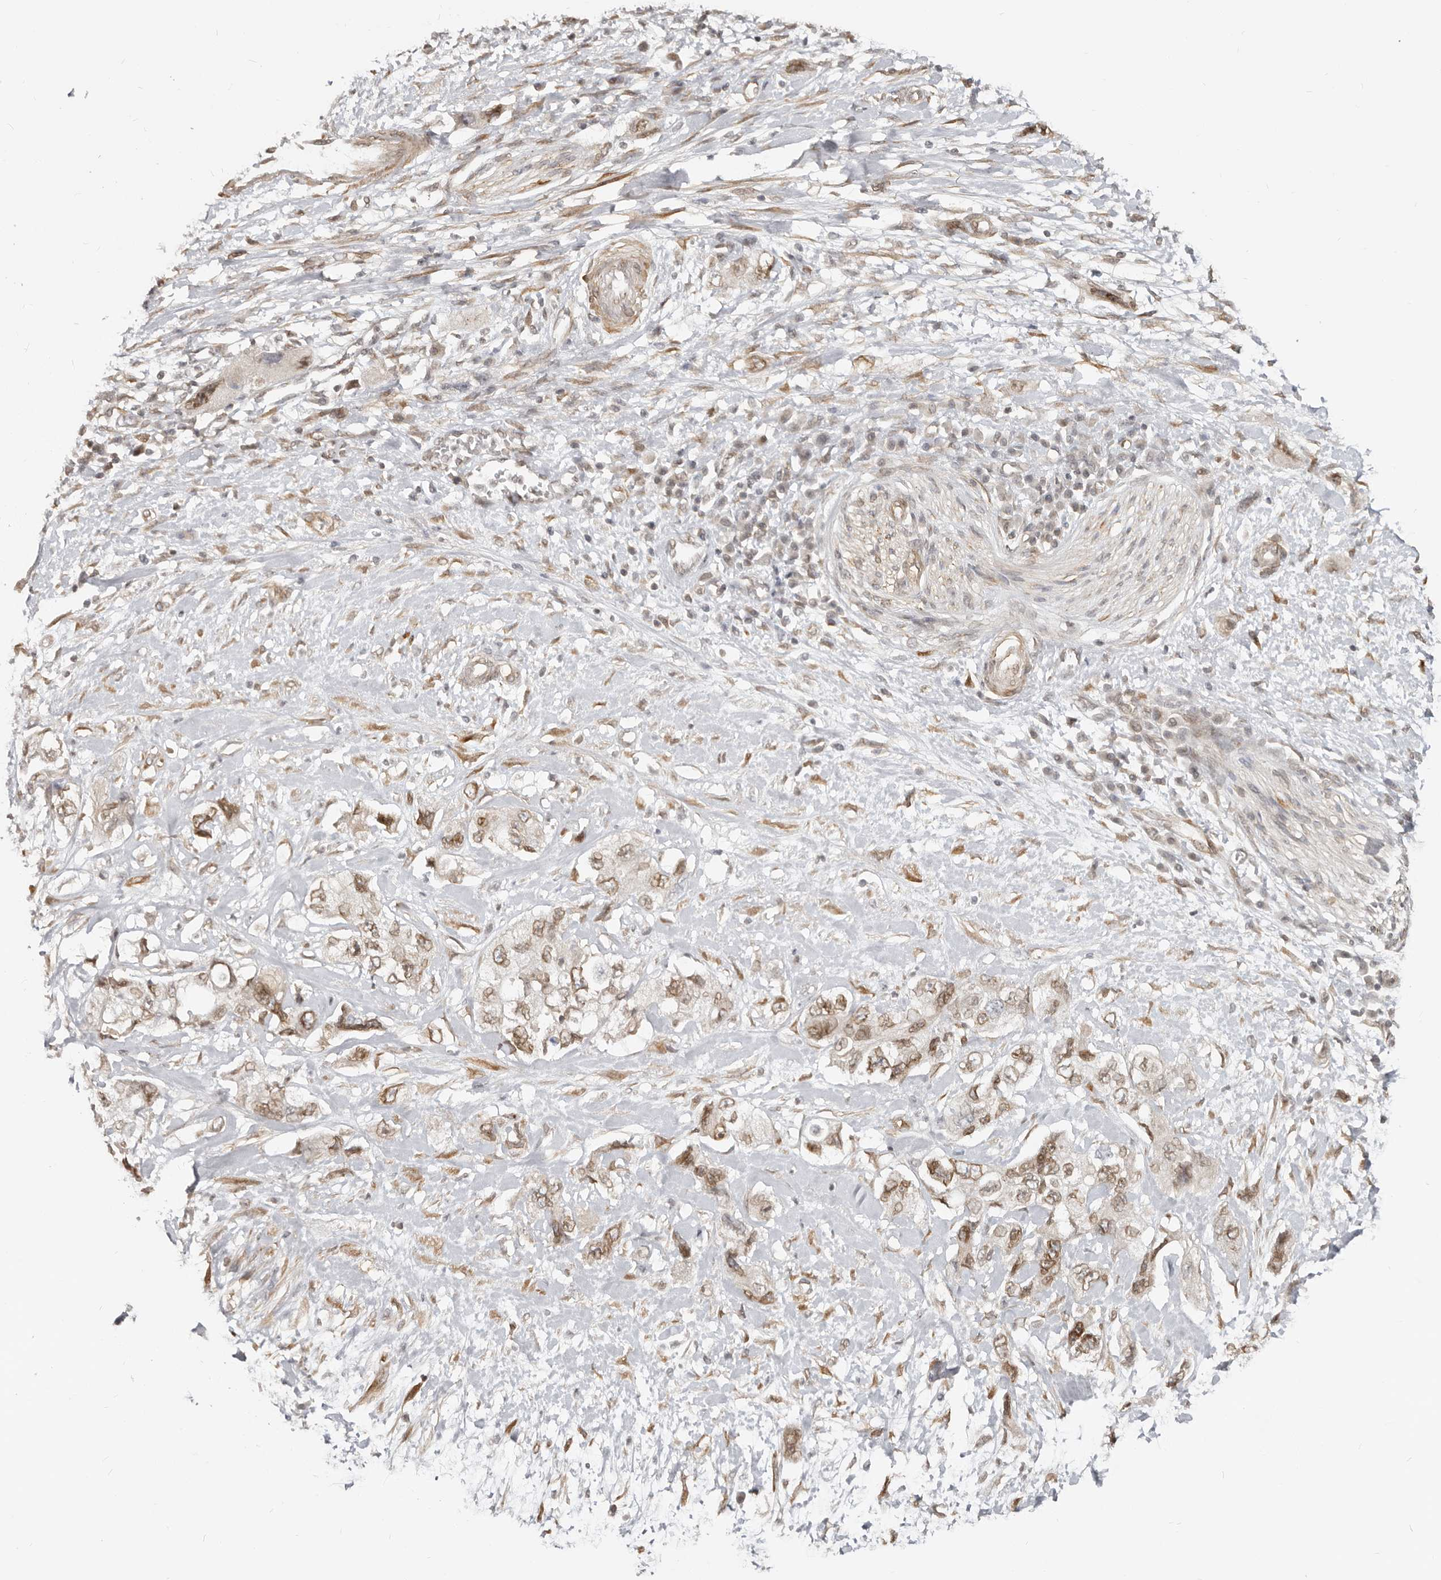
{"staining": {"intensity": "moderate", "quantity": ">75%", "location": "cytoplasmic/membranous,nuclear"}, "tissue": "pancreatic cancer", "cell_type": "Tumor cells", "image_type": "cancer", "snomed": [{"axis": "morphology", "description": "Adenocarcinoma, NOS"}, {"axis": "topography", "description": "Pancreas"}], "caption": "Immunohistochemistry staining of adenocarcinoma (pancreatic), which demonstrates medium levels of moderate cytoplasmic/membranous and nuclear positivity in about >75% of tumor cells indicating moderate cytoplasmic/membranous and nuclear protein positivity. The staining was performed using DAB (brown) for protein detection and nuclei were counterstained in hematoxylin (blue).", "gene": "NUP153", "patient": {"sex": "female", "age": 73}}